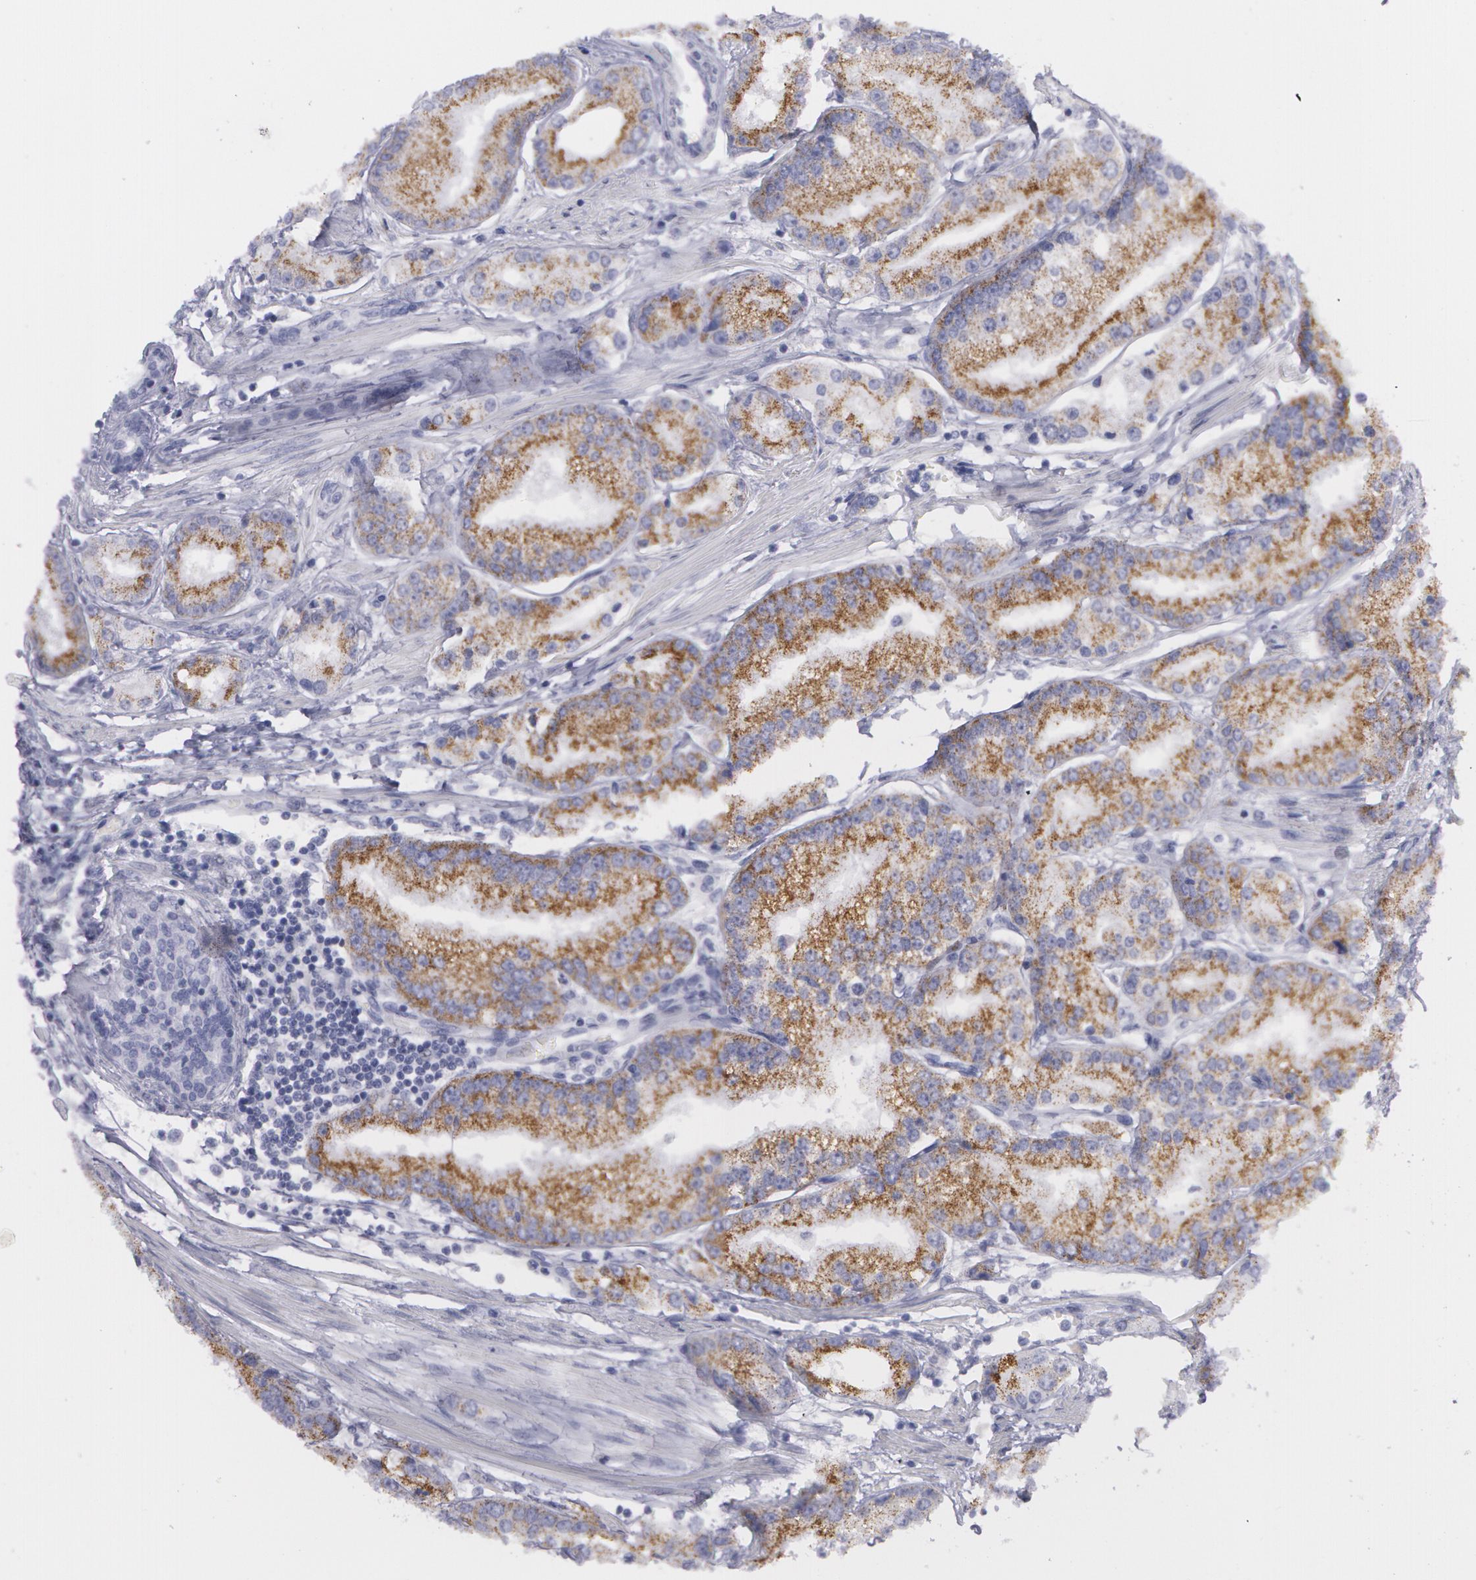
{"staining": {"intensity": "moderate", "quantity": ">75%", "location": "cytoplasmic/membranous"}, "tissue": "prostate cancer", "cell_type": "Tumor cells", "image_type": "cancer", "snomed": [{"axis": "morphology", "description": "Adenocarcinoma, Medium grade"}, {"axis": "topography", "description": "Prostate"}], "caption": "This histopathology image reveals immunohistochemistry staining of human prostate medium-grade adenocarcinoma, with medium moderate cytoplasmic/membranous positivity in approximately >75% of tumor cells.", "gene": "AMACR", "patient": {"sex": "male", "age": 72}}